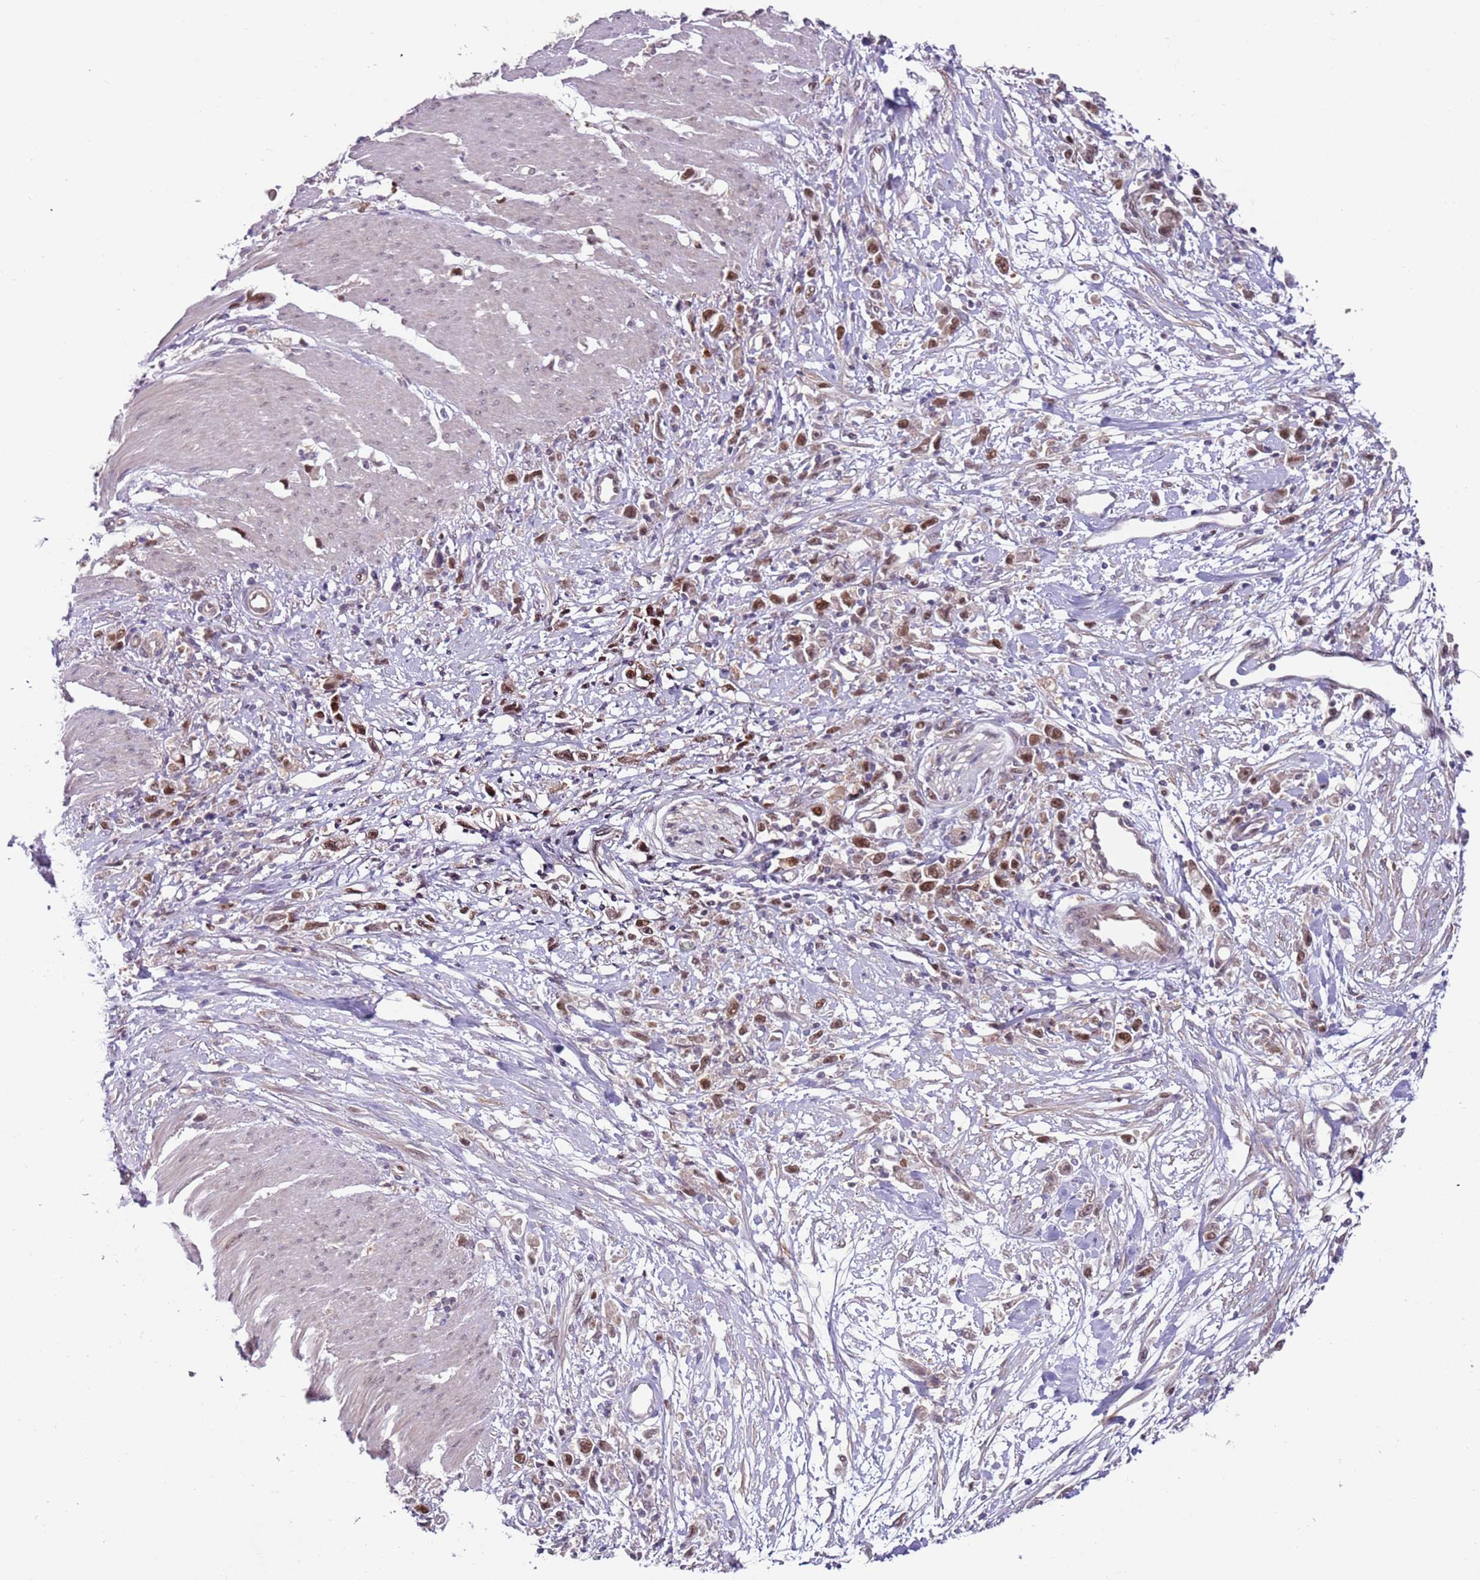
{"staining": {"intensity": "moderate", "quantity": "25%-75%", "location": "nuclear"}, "tissue": "stomach cancer", "cell_type": "Tumor cells", "image_type": "cancer", "snomed": [{"axis": "morphology", "description": "Adenocarcinoma, NOS"}, {"axis": "topography", "description": "Stomach"}], "caption": "Immunohistochemistry (IHC) (DAB) staining of human adenocarcinoma (stomach) shows moderate nuclear protein positivity in approximately 25%-75% of tumor cells.", "gene": "RMND5B", "patient": {"sex": "female", "age": 59}}